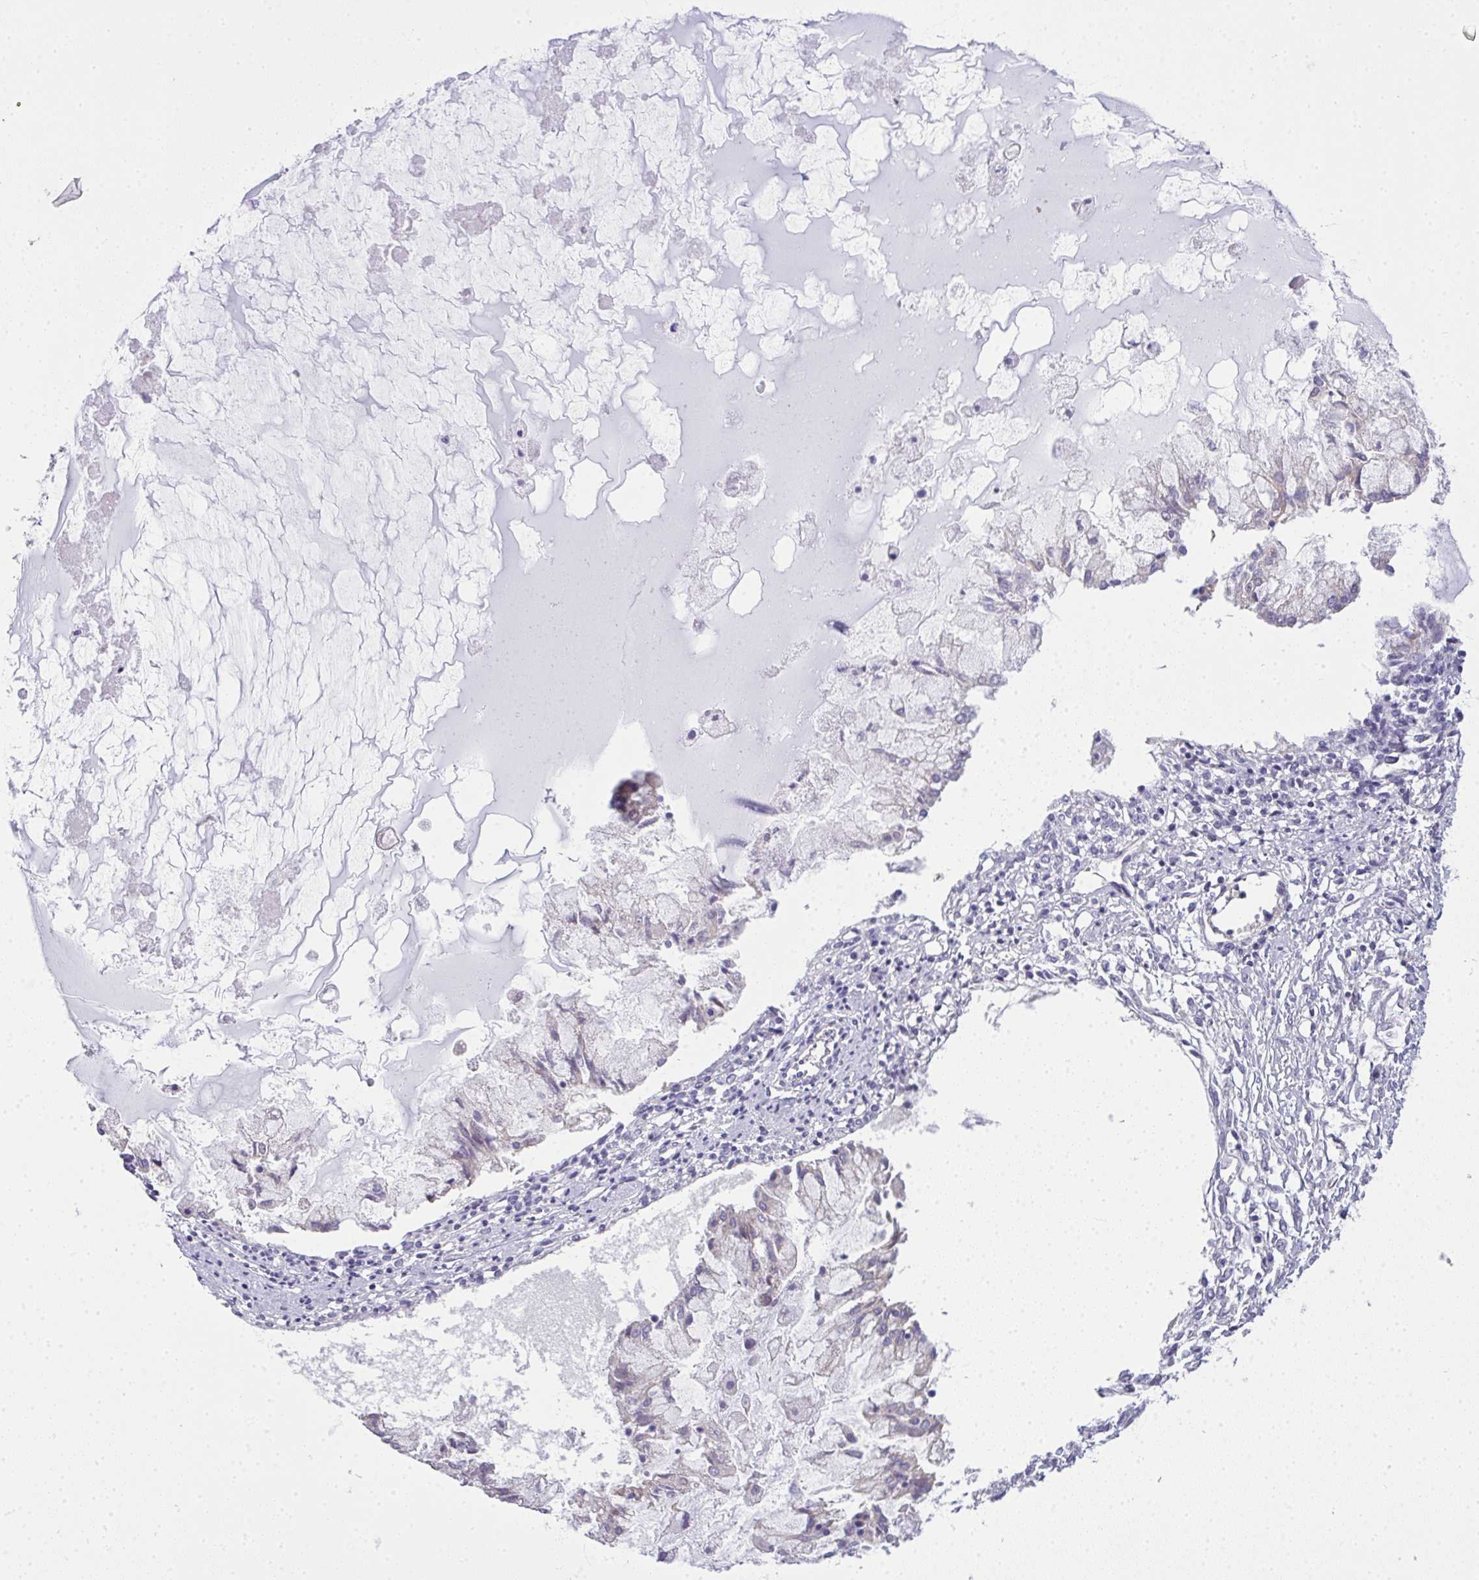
{"staining": {"intensity": "negative", "quantity": "none", "location": "none"}, "tissue": "ovarian cancer", "cell_type": "Tumor cells", "image_type": "cancer", "snomed": [{"axis": "morphology", "description": "Cystadenocarcinoma, mucinous, NOS"}, {"axis": "topography", "description": "Ovary"}], "caption": "DAB immunohistochemical staining of human ovarian cancer (mucinous cystadenocarcinoma) displays no significant staining in tumor cells.", "gene": "NT5C1A", "patient": {"sex": "female", "age": 34}}